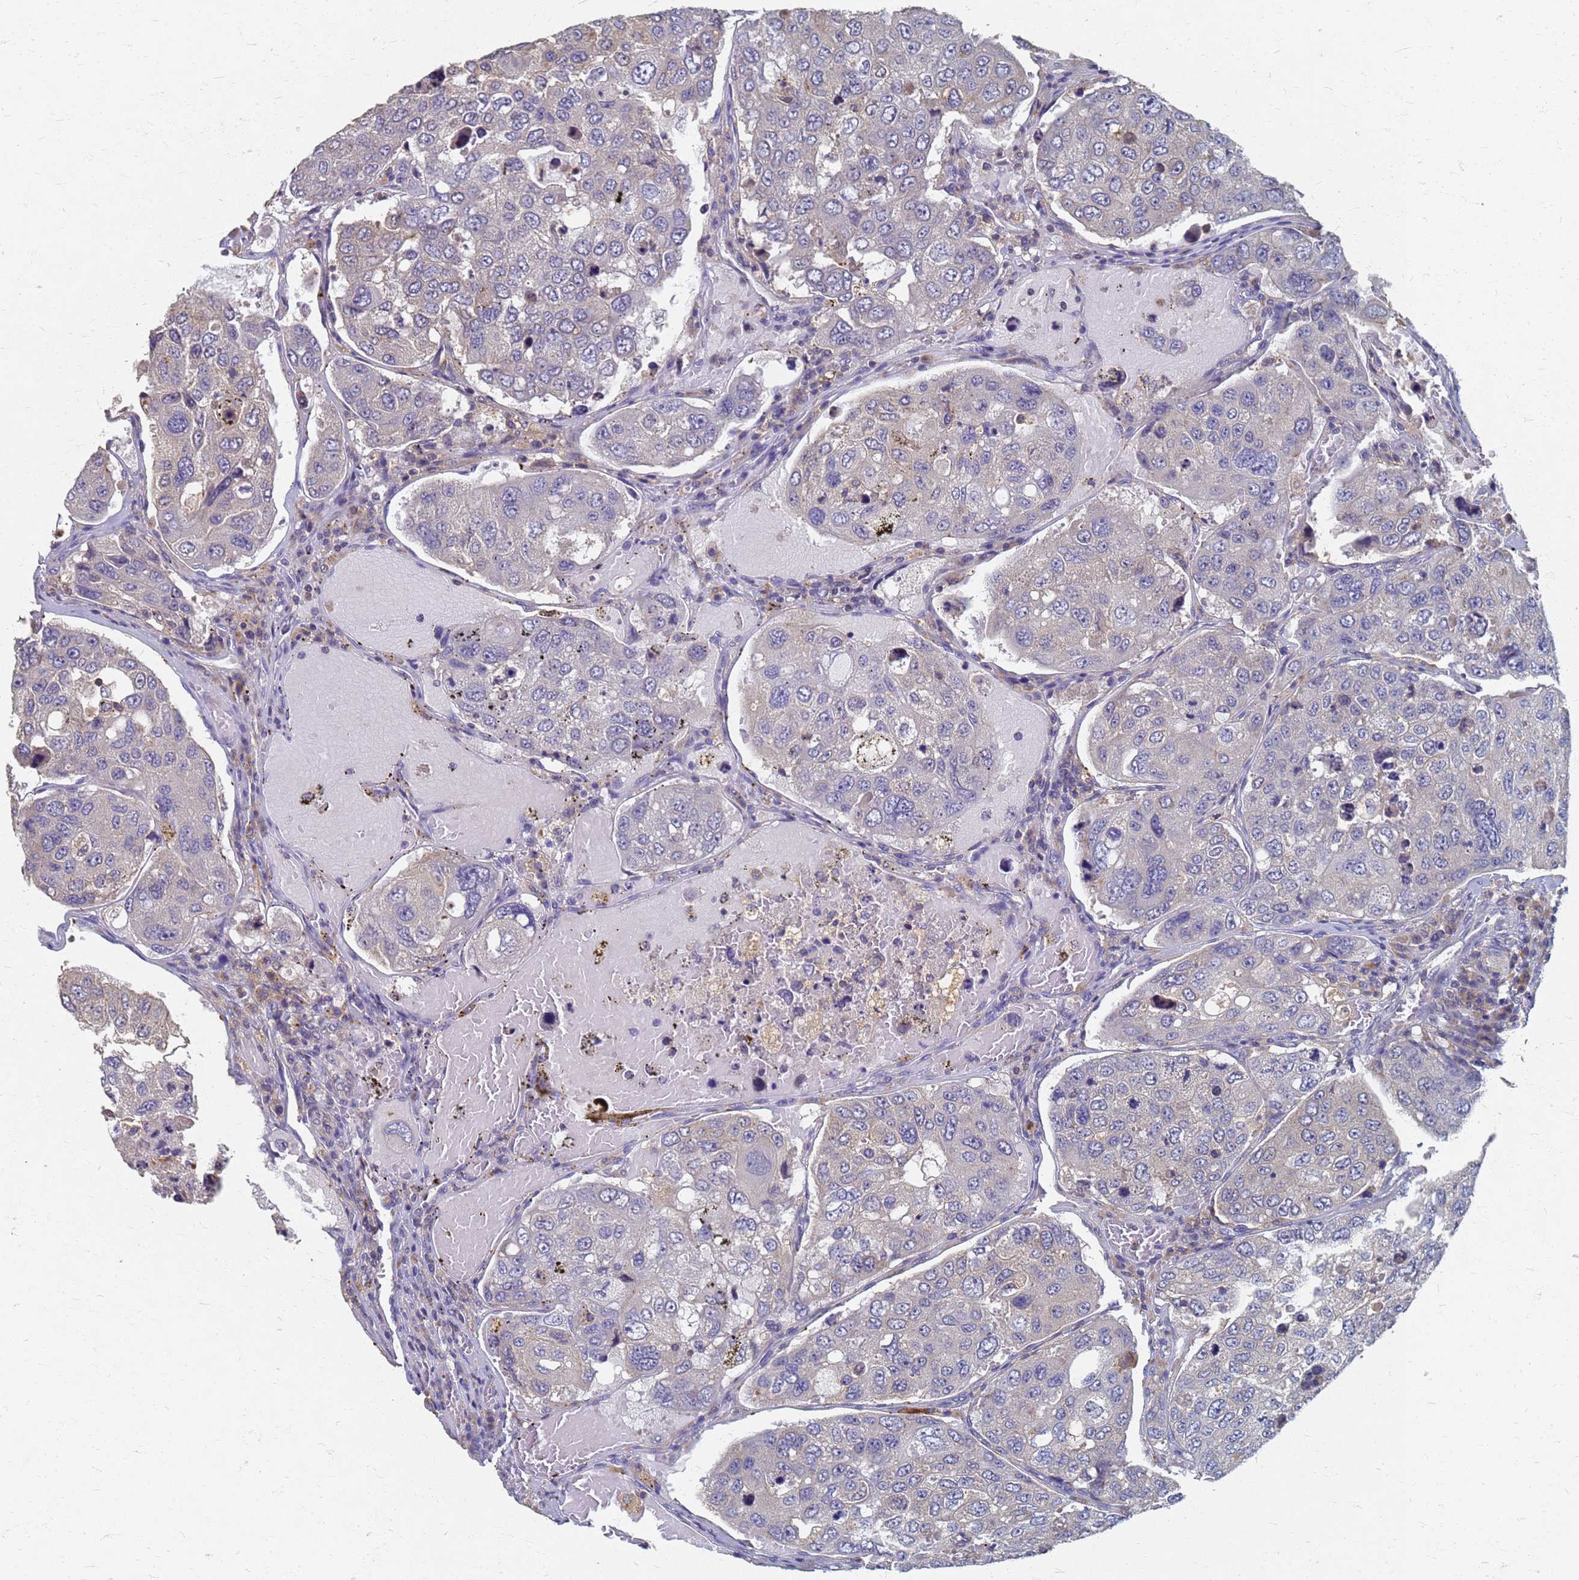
{"staining": {"intensity": "negative", "quantity": "none", "location": "none"}, "tissue": "urothelial cancer", "cell_type": "Tumor cells", "image_type": "cancer", "snomed": [{"axis": "morphology", "description": "Urothelial carcinoma, High grade"}, {"axis": "topography", "description": "Lymph node"}, {"axis": "topography", "description": "Urinary bladder"}], "caption": "A histopathology image of human high-grade urothelial carcinoma is negative for staining in tumor cells.", "gene": "KRCC1", "patient": {"sex": "male", "age": 51}}